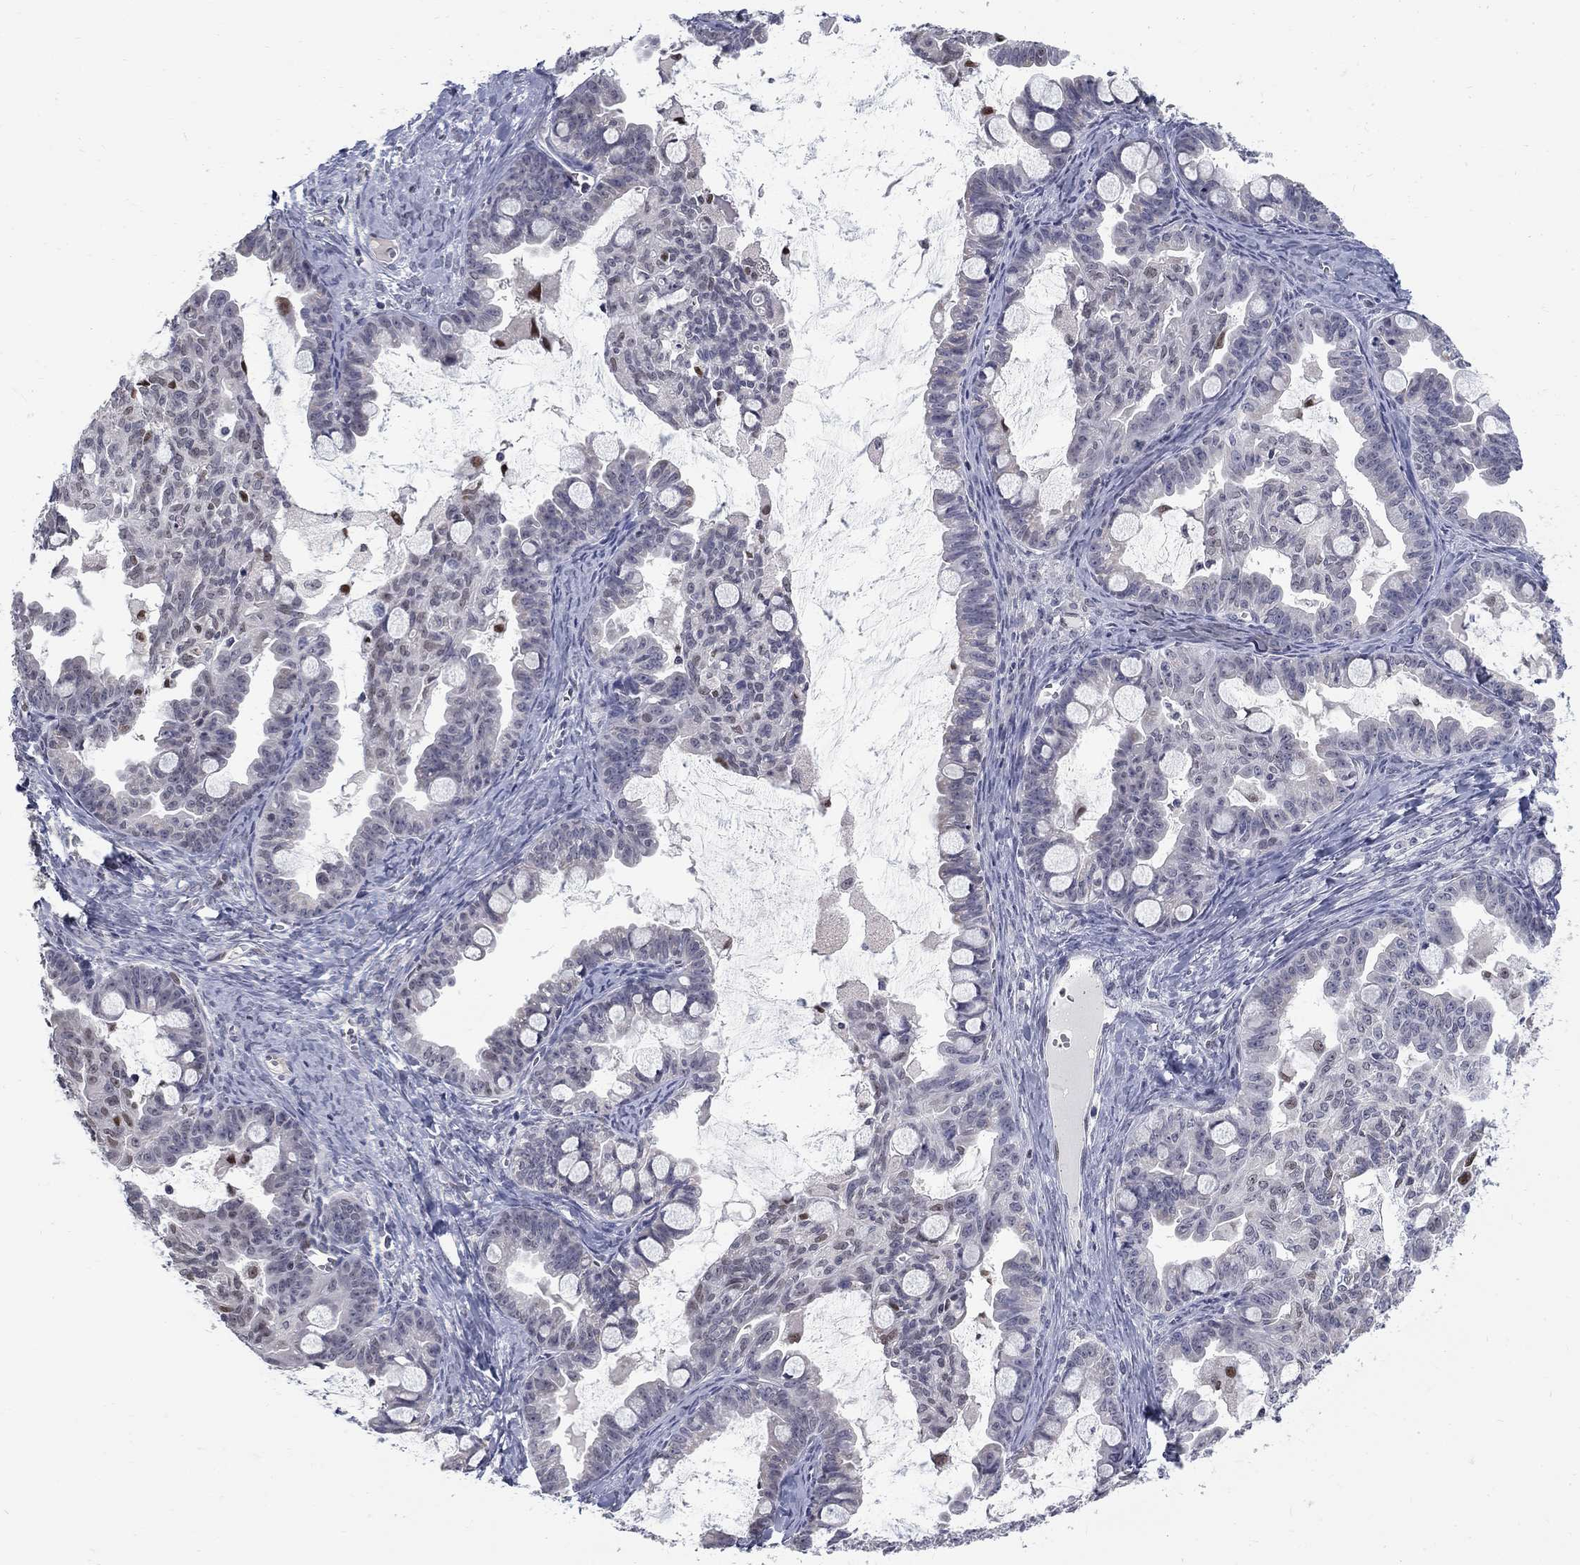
{"staining": {"intensity": "negative", "quantity": "none", "location": "none"}, "tissue": "ovarian cancer", "cell_type": "Tumor cells", "image_type": "cancer", "snomed": [{"axis": "morphology", "description": "Cystadenocarcinoma, mucinous, NOS"}, {"axis": "topography", "description": "Ovary"}], "caption": "Tumor cells are negative for protein expression in human ovarian mucinous cystadenocarcinoma.", "gene": "GCFC2", "patient": {"sex": "female", "age": 63}}